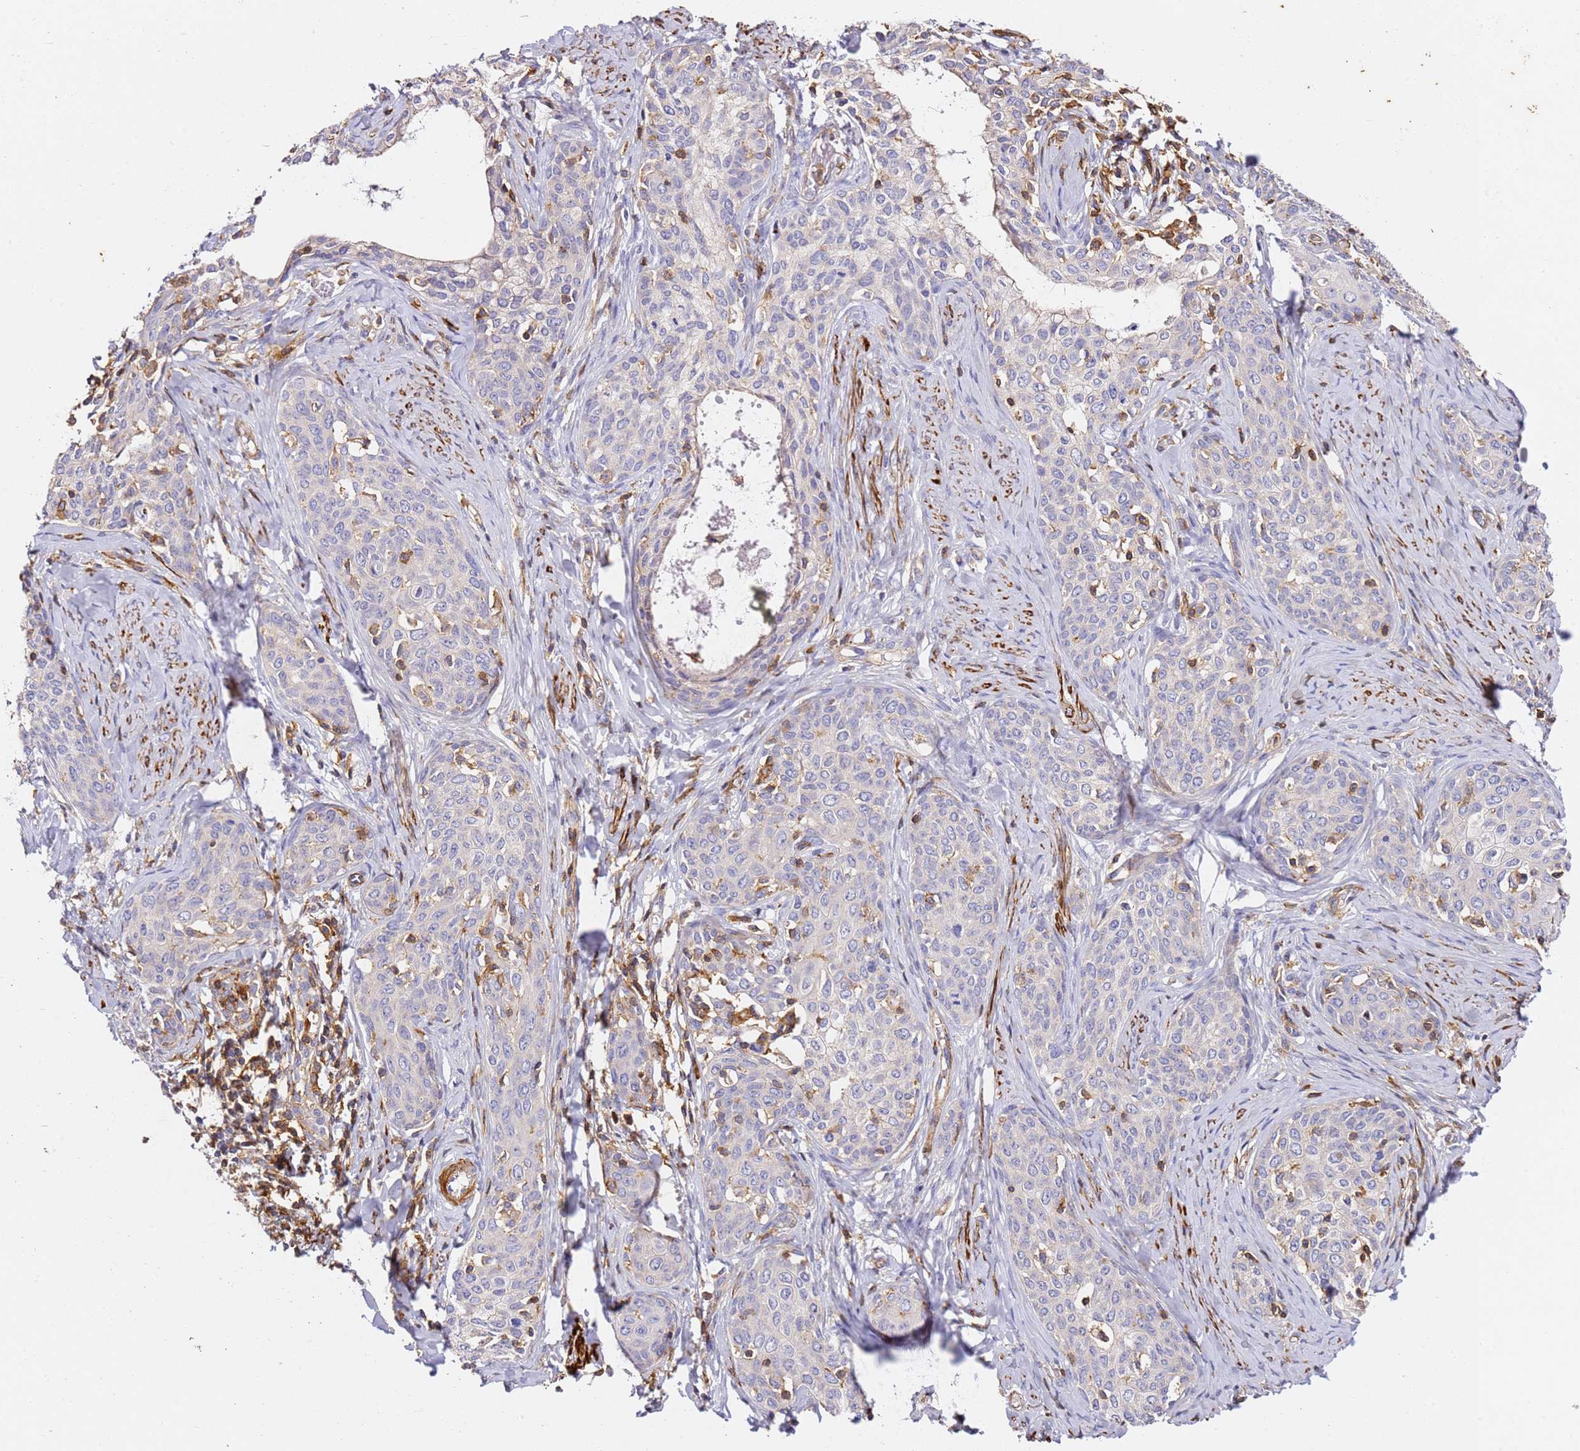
{"staining": {"intensity": "negative", "quantity": "none", "location": "none"}, "tissue": "cervical cancer", "cell_type": "Tumor cells", "image_type": "cancer", "snomed": [{"axis": "morphology", "description": "Squamous cell carcinoma, NOS"}, {"axis": "morphology", "description": "Adenocarcinoma, NOS"}, {"axis": "topography", "description": "Cervix"}], "caption": "DAB (3,3'-diaminobenzidine) immunohistochemical staining of cervical cancer exhibits no significant expression in tumor cells.", "gene": "ZNF671", "patient": {"sex": "female", "age": 52}}